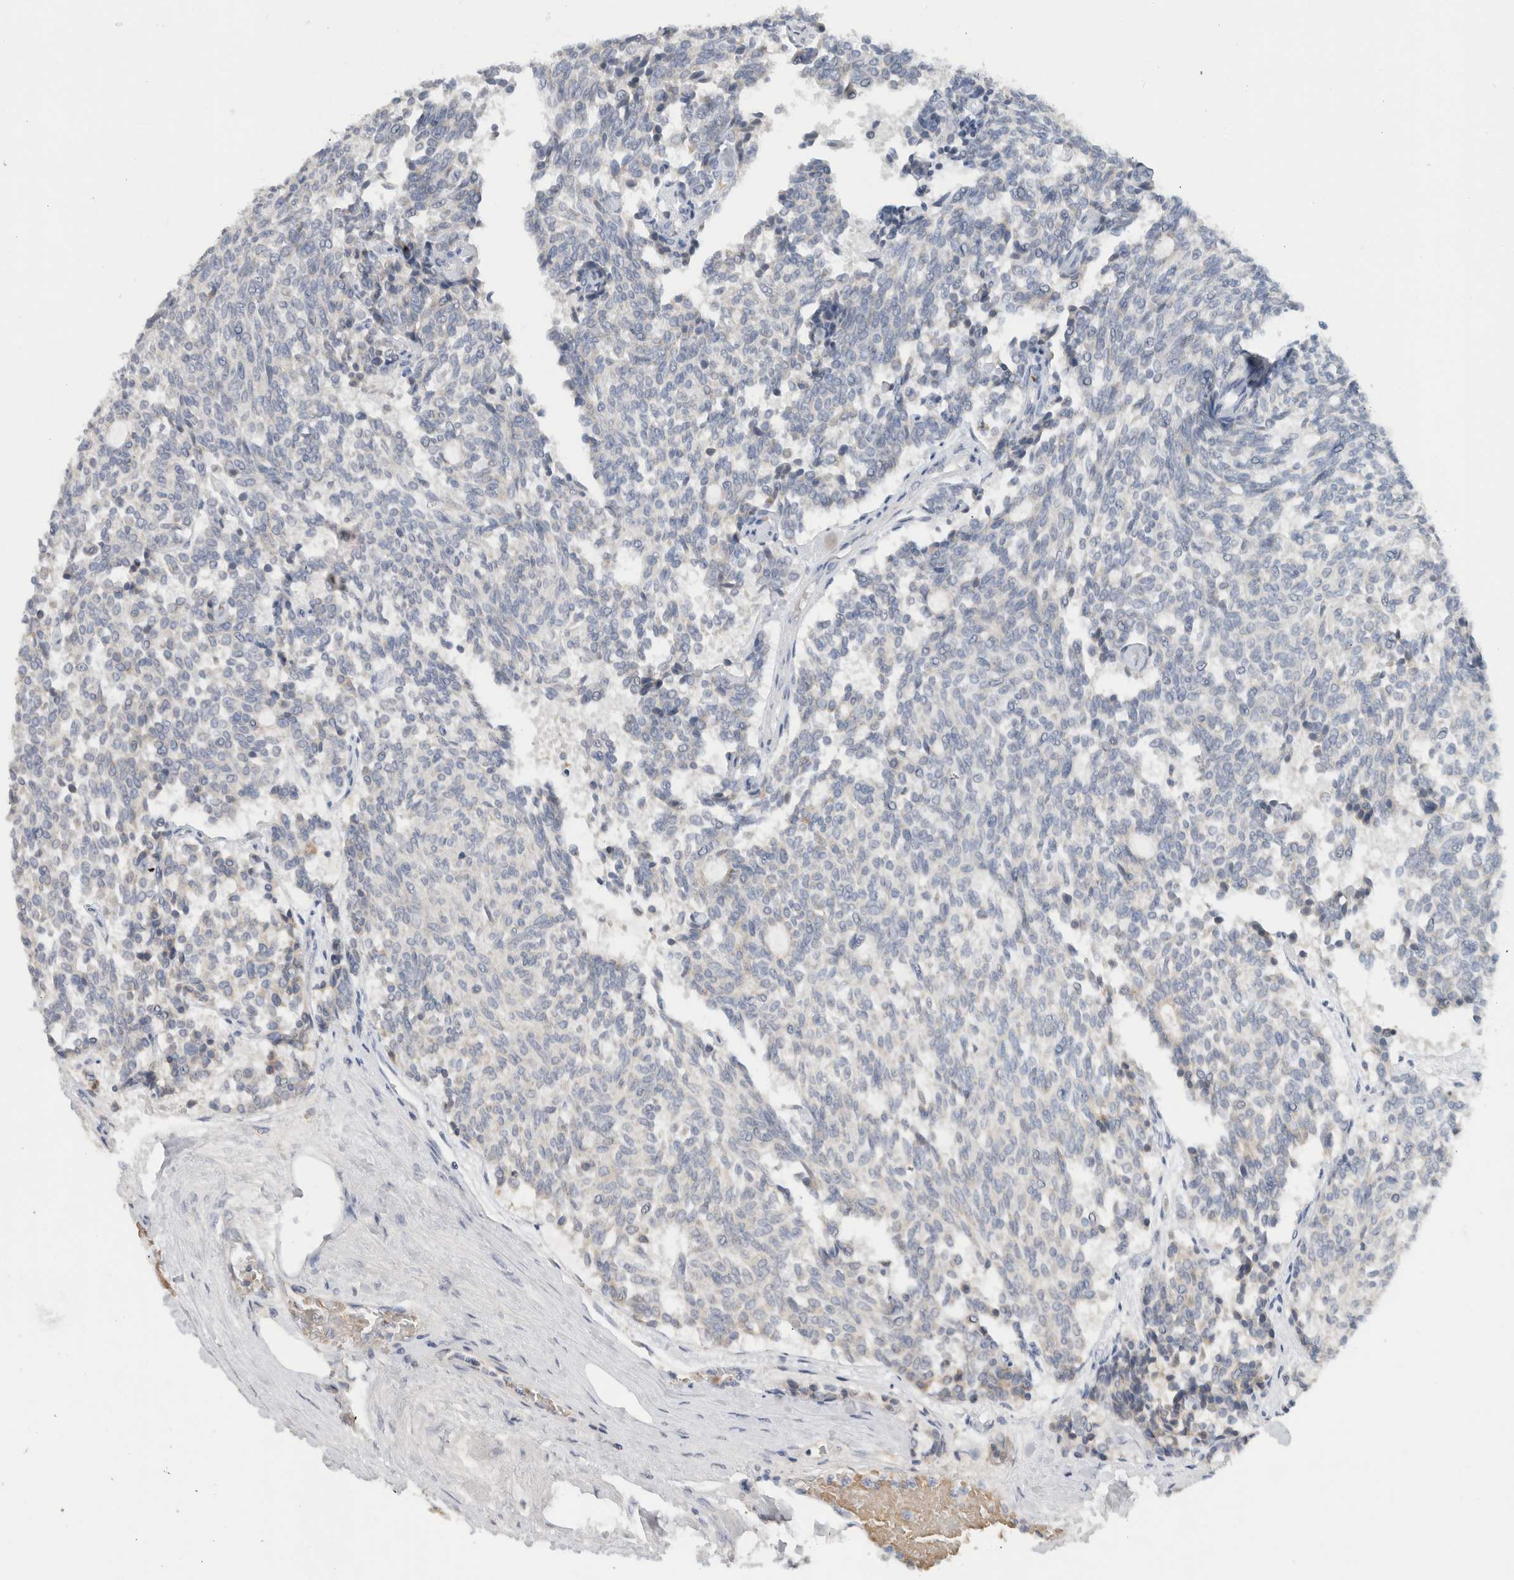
{"staining": {"intensity": "negative", "quantity": "none", "location": "none"}, "tissue": "carcinoid", "cell_type": "Tumor cells", "image_type": "cancer", "snomed": [{"axis": "morphology", "description": "Carcinoid, malignant, NOS"}, {"axis": "topography", "description": "Pancreas"}], "caption": "High magnification brightfield microscopy of malignant carcinoid stained with DAB (3,3'-diaminobenzidine) (brown) and counterstained with hematoxylin (blue): tumor cells show no significant positivity. The staining was performed using DAB (3,3'-diaminobenzidine) to visualize the protein expression in brown, while the nuclei were stained in blue with hematoxylin (Magnification: 20x).", "gene": "SCGB1A1", "patient": {"sex": "female", "age": 54}}